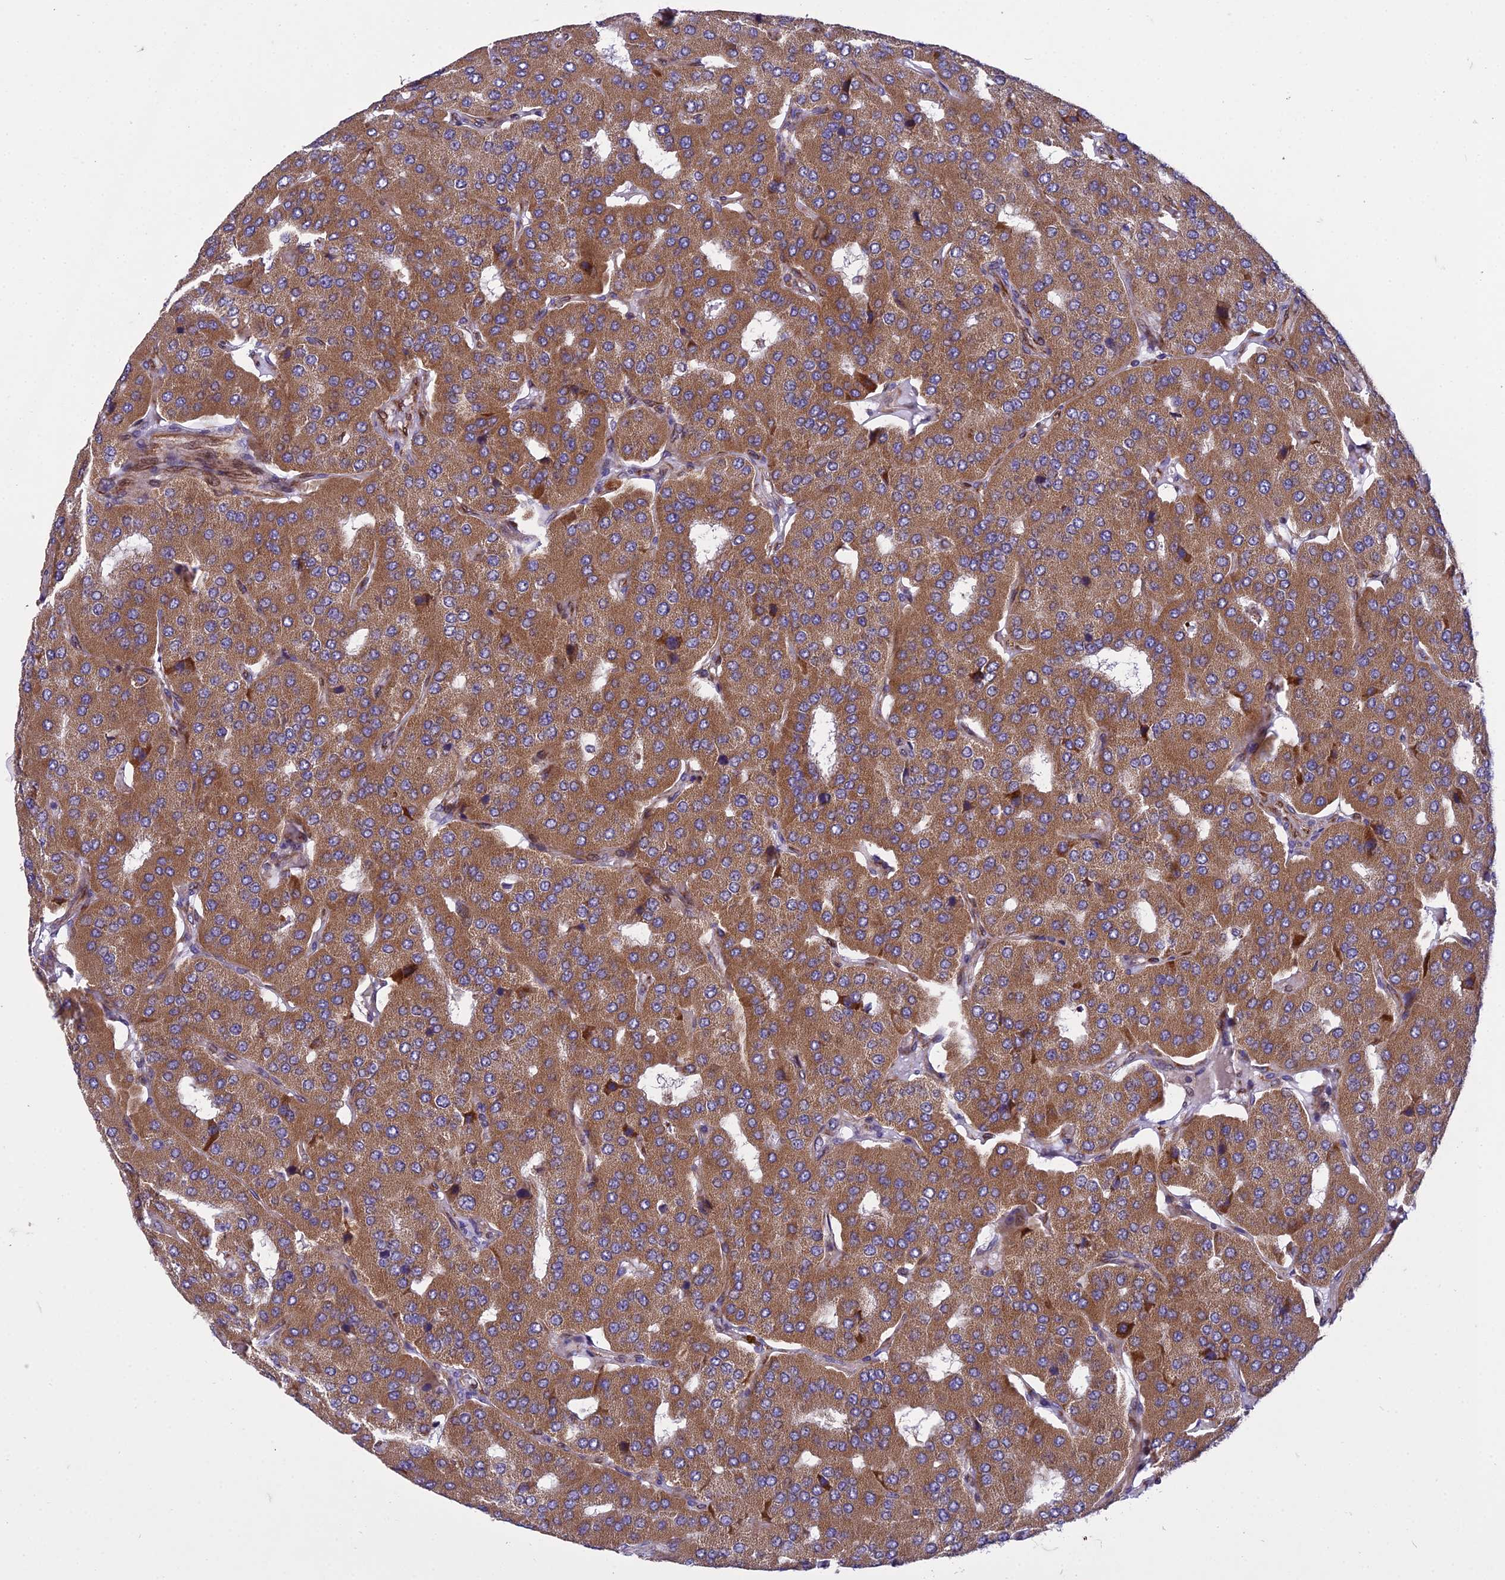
{"staining": {"intensity": "moderate", "quantity": ">75%", "location": "cytoplasmic/membranous"}, "tissue": "parathyroid gland", "cell_type": "Glandular cells", "image_type": "normal", "snomed": [{"axis": "morphology", "description": "Normal tissue, NOS"}, {"axis": "morphology", "description": "Adenoma, NOS"}, {"axis": "topography", "description": "Parathyroid gland"}], "caption": "Immunohistochemistry (IHC) image of benign human parathyroid gland stained for a protein (brown), which exhibits medium levels of moderate cytoplasmic/membranous expression in approximately >75% of glandular cells.", "gene": "GIMAP1", "patient": {"sex": "female", "age": 86}}